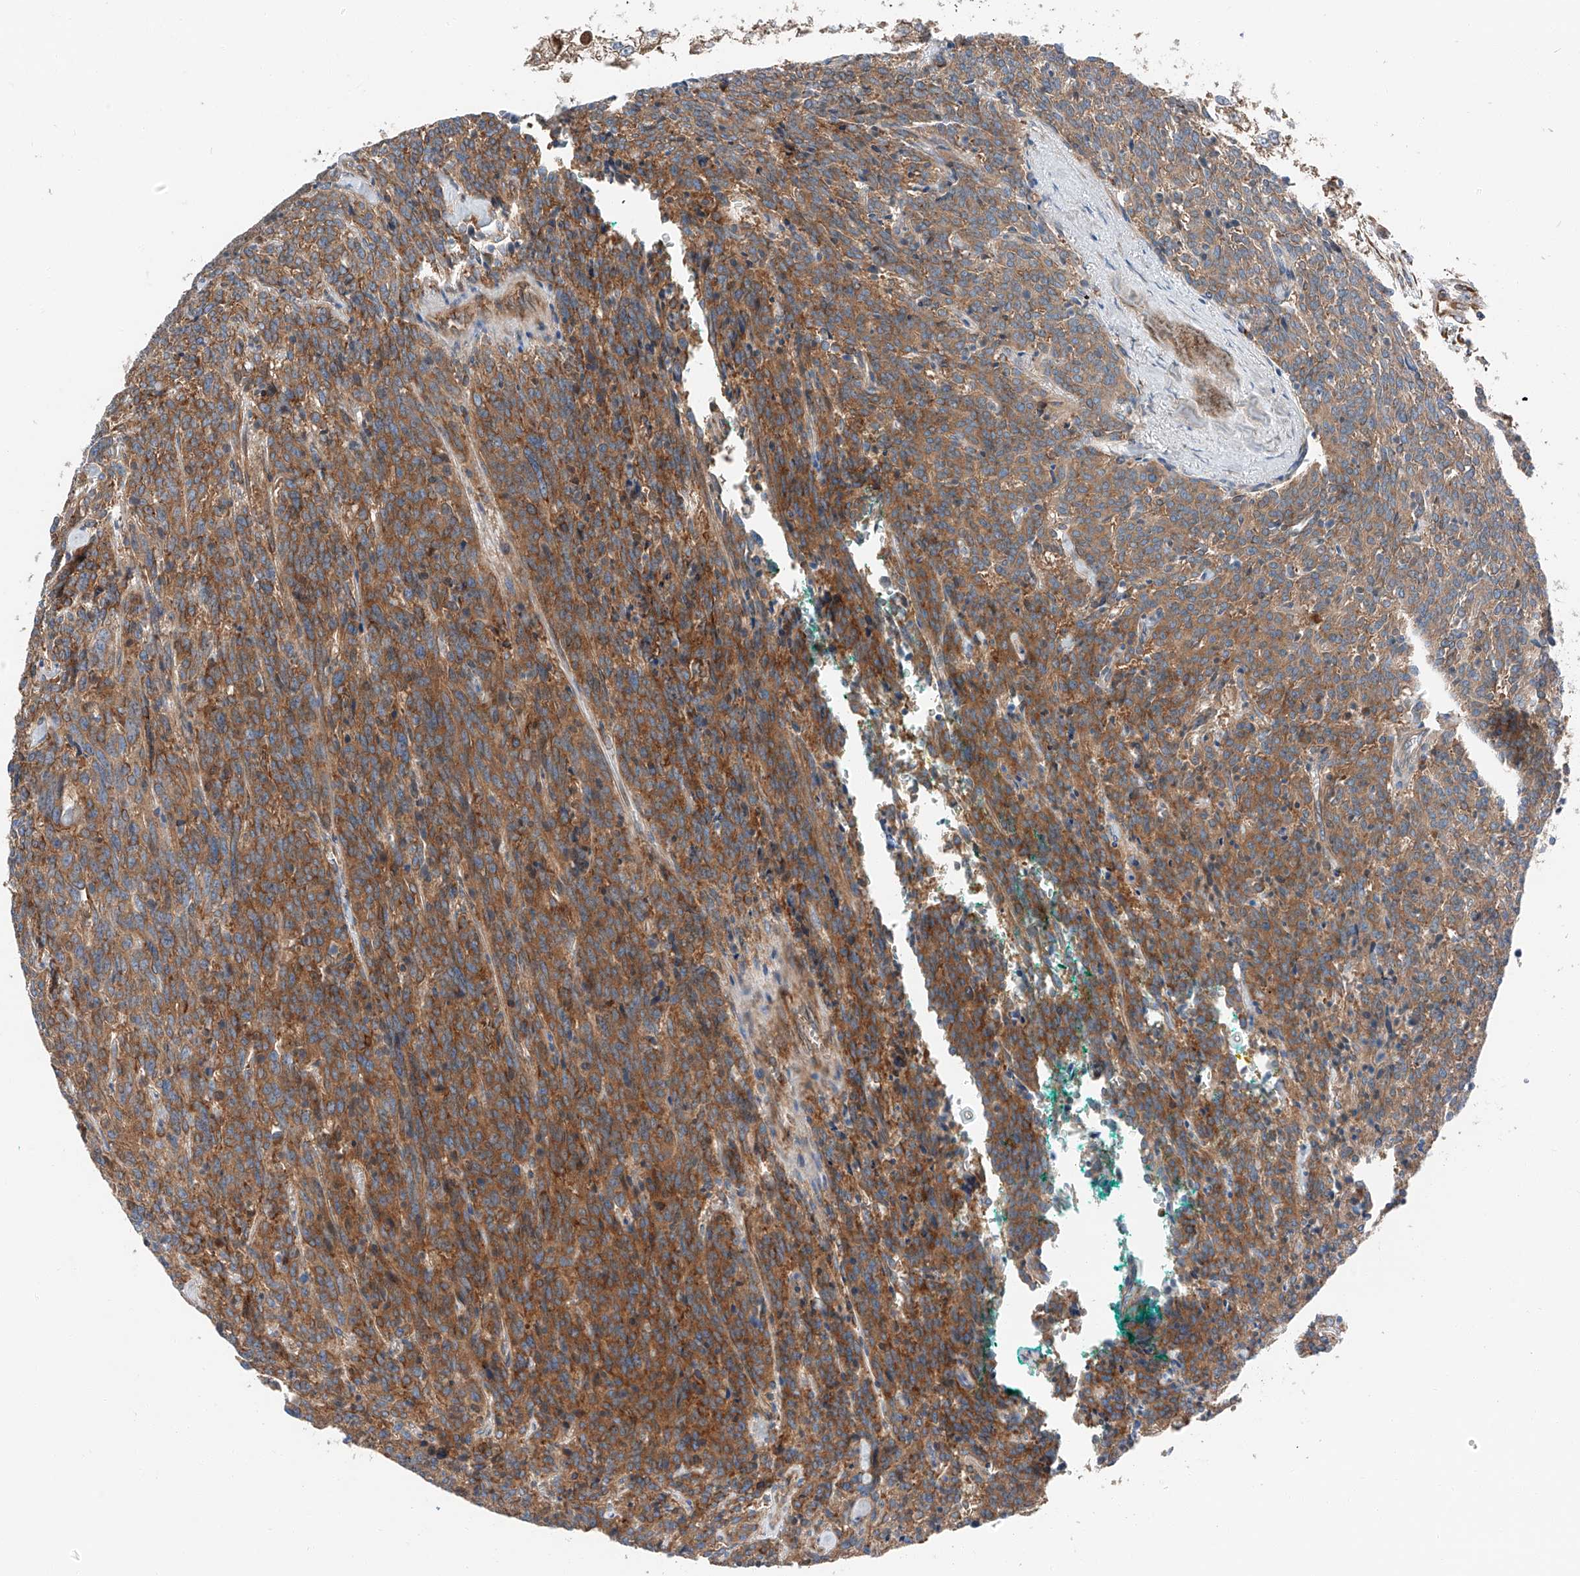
{"staining": {"intensity": "moderate", "quantity": ">75%", "location": "cytoplasmic/membranous"}, "tissue": "carcinoid", "cell_type": "Tumor cells", "image_type": "cancer", "snomed": [{"axis": "morphology", "description": "Carcinoid, malignant, NOS"}, {"axis": "topography", "description": "Lung"}], "caption": "Moderate cytoplasmic/membranous expression for a protein is present in approximately >75% of tumor cells of malignant carcinoid using immunohistochemistry (IHC).", "gene": "ZC3H15", "patient": {"sex": "female", "age": 46}}